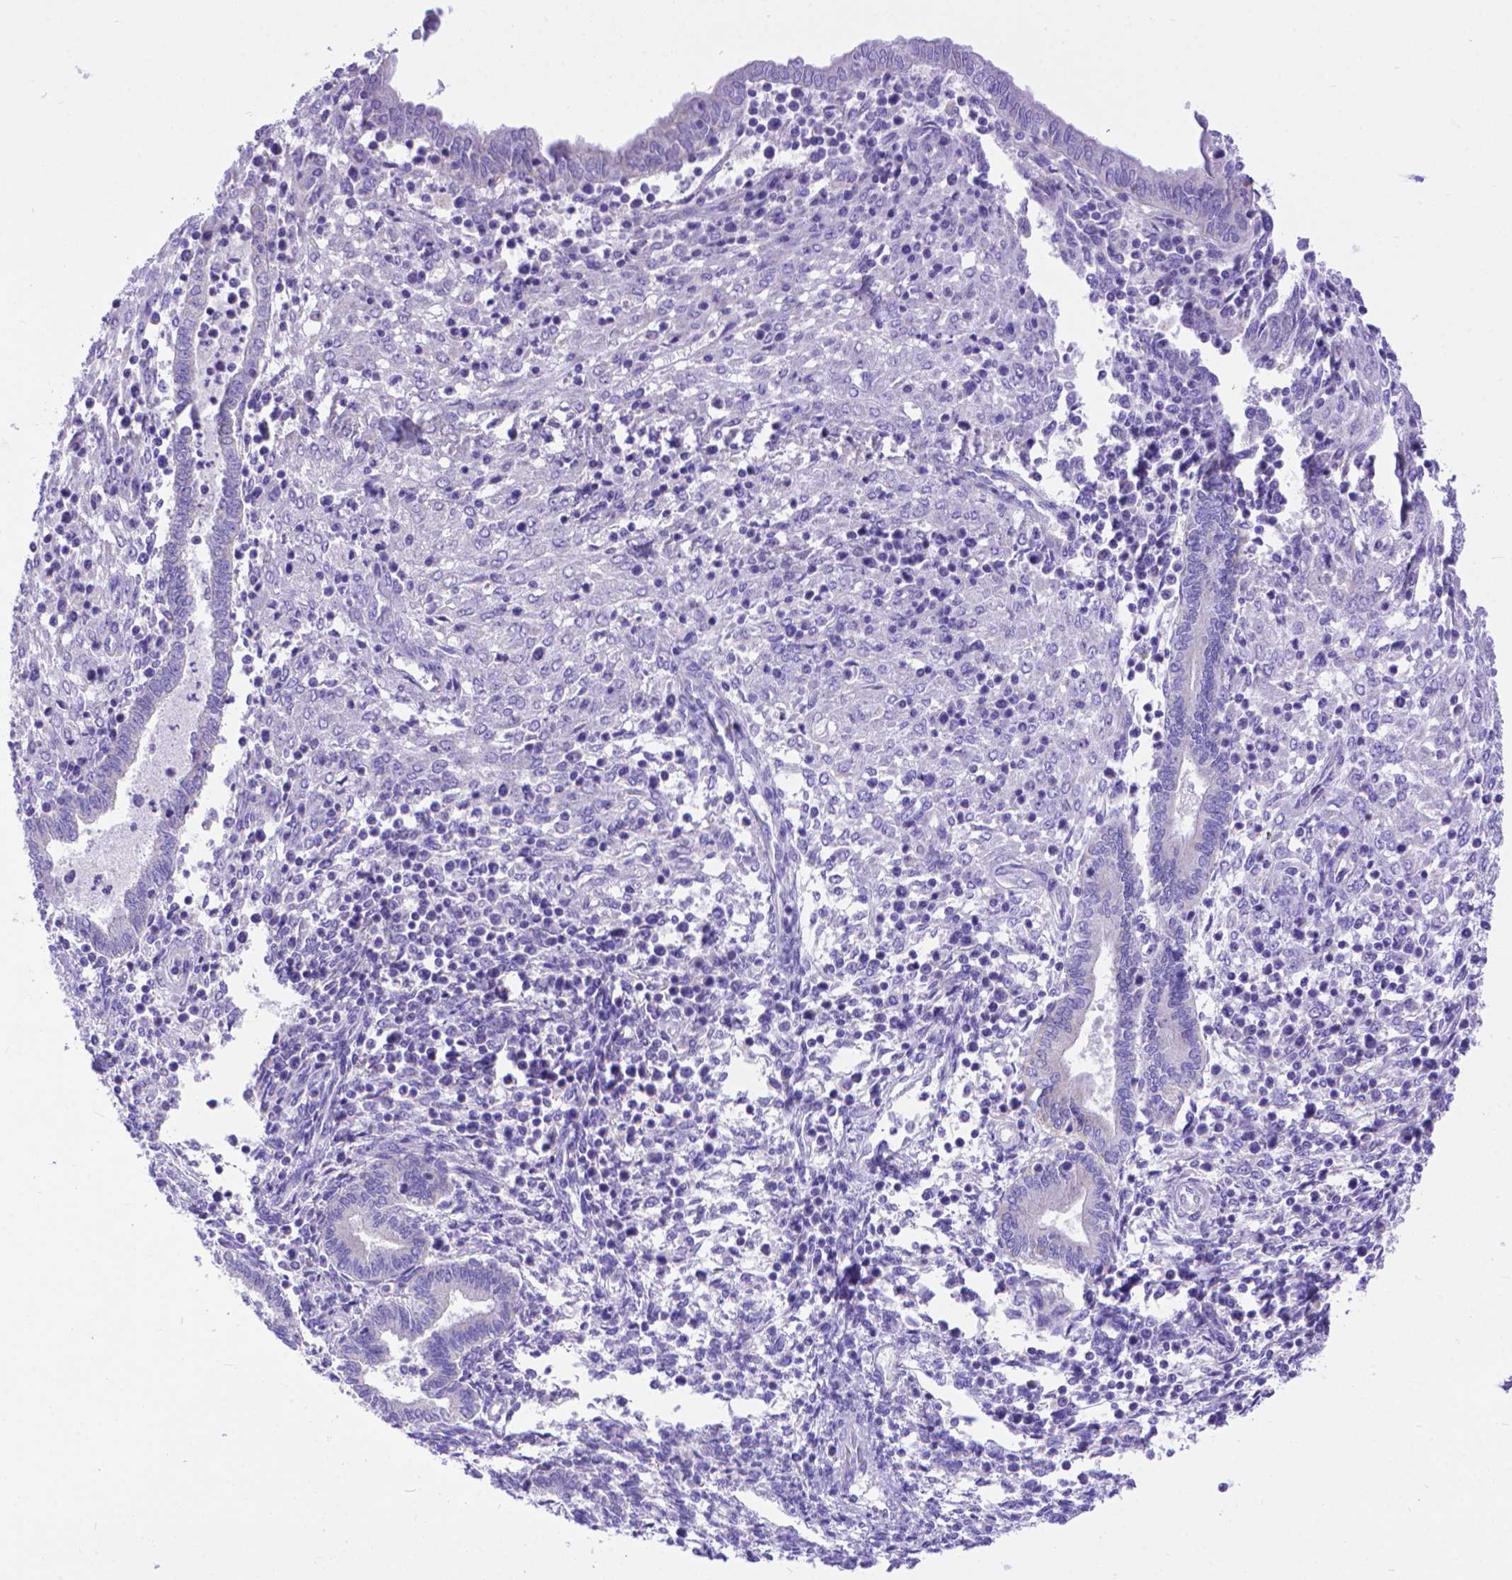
{"staining": {"intensity": "negative", "quantity": "none", "location": "none"}, "tissue": "endometrium", "cell_type": "Cells in endometrial stroma", "image_type": "normal", "snomed": [{"axis": "morphology", "description": "Normal tissue, NOS"}, {"axis": "topography", "description": "Endometrium"}], "caption": "A micrograph of human endometrium is negative for staining in cells in endometrial stroma. The staining was performed using DAB to visualize the protein expression in brown, while the nuclei were stained in blue with hematoxylin (Magnification: 20x).", "gene": "DHRS2", "patient": {"sex": "female", "age": 42}}